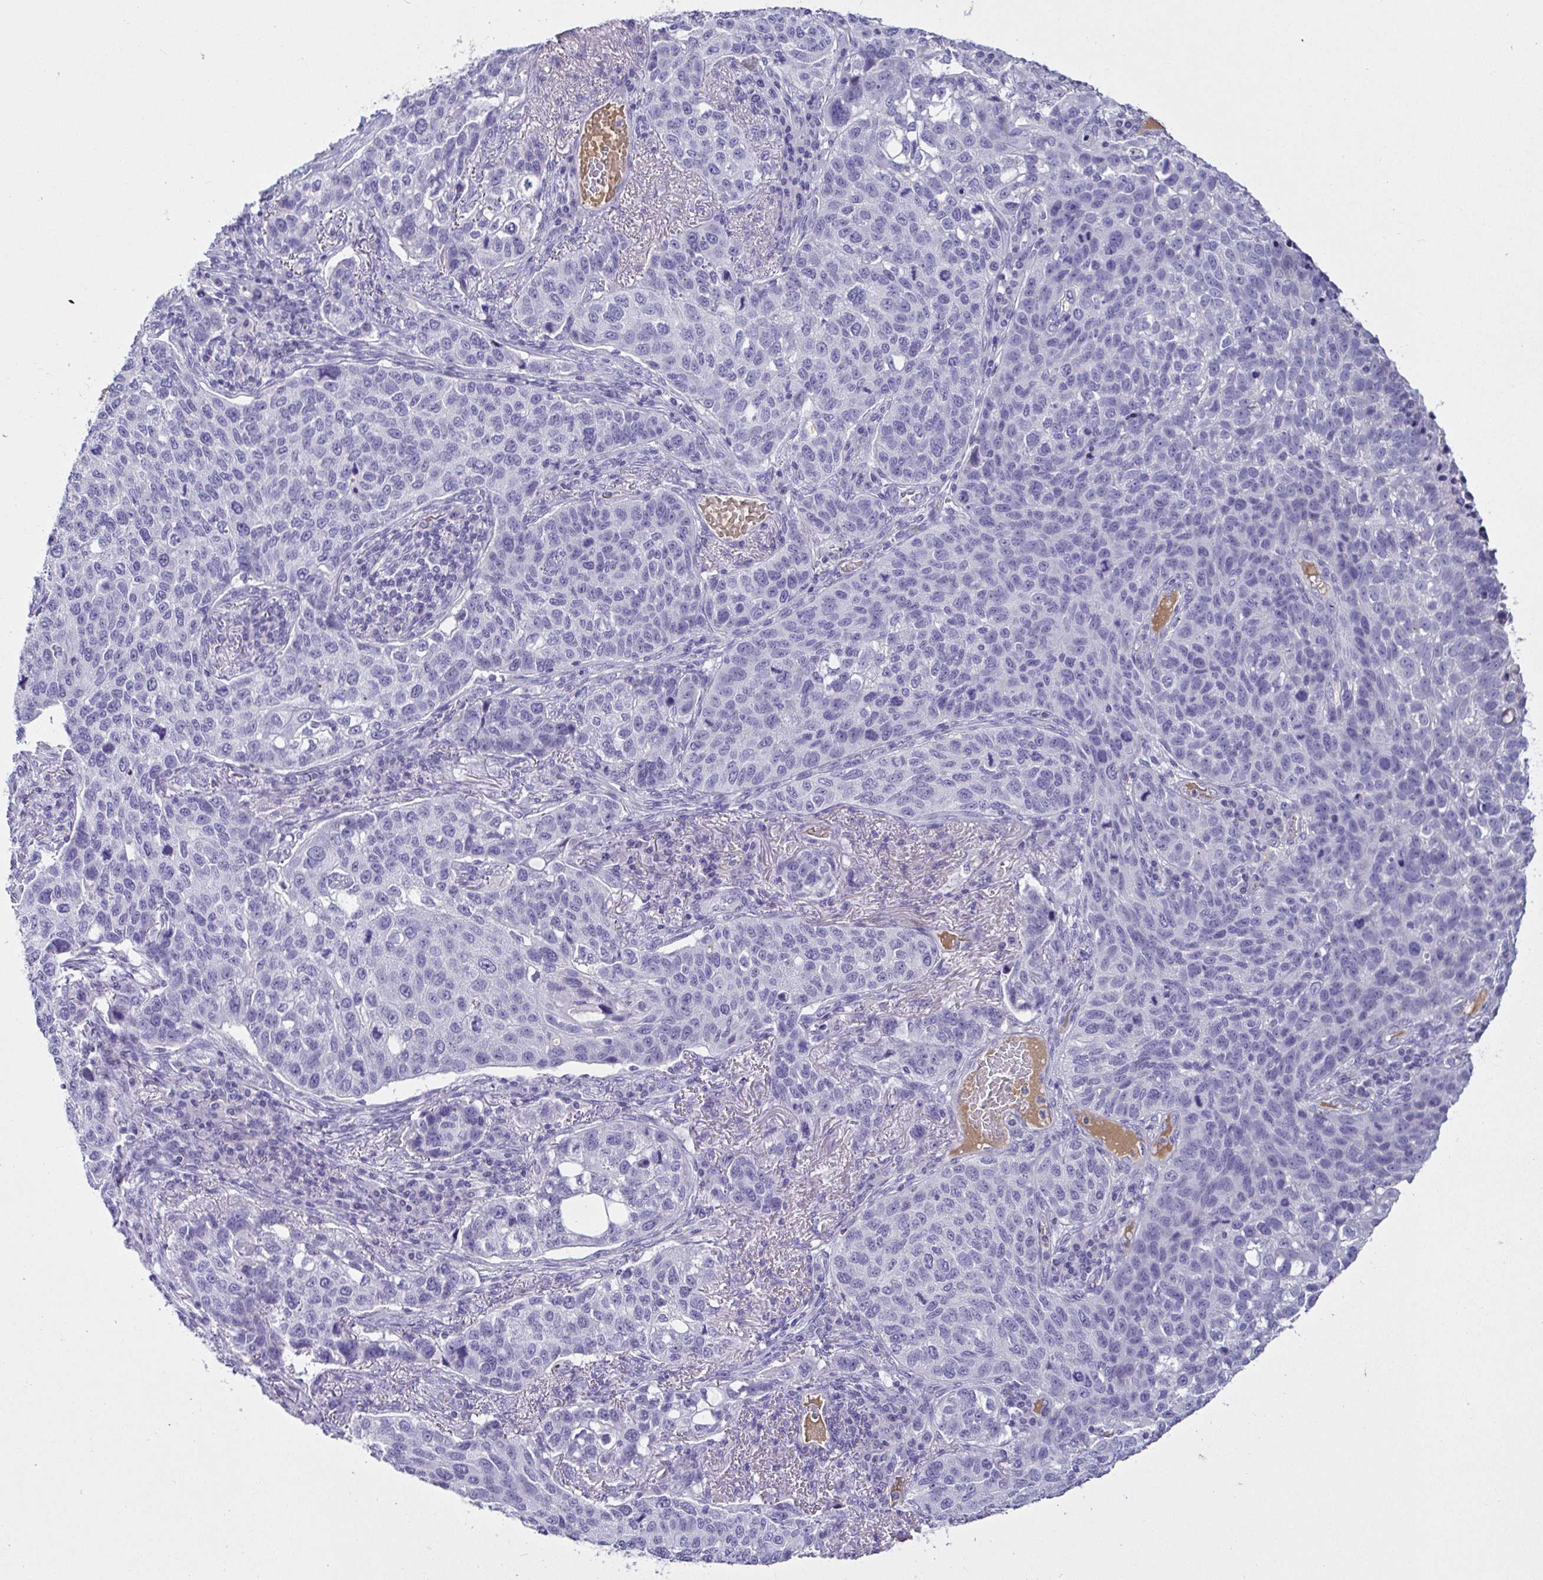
{"staining": {"intensity": "negative", "quantity": "none", "location": "none"}, "tissue": "lung cancer", "cell_type": "Tumor cells", "image_type": "cancer", "snomed": [{"axis": "morphology", "description": "Squamous cell carcinoma, NOS"}, {"axis": "topography", "description": "Lymph node"}, {"axis": "topography", "description": "Lung"}], "caption": "Tumor cells show no significant expression in lung squamous cell carcinoma.", "gene": "SAA4", "patient": {"sex": "male", "age": 61}}